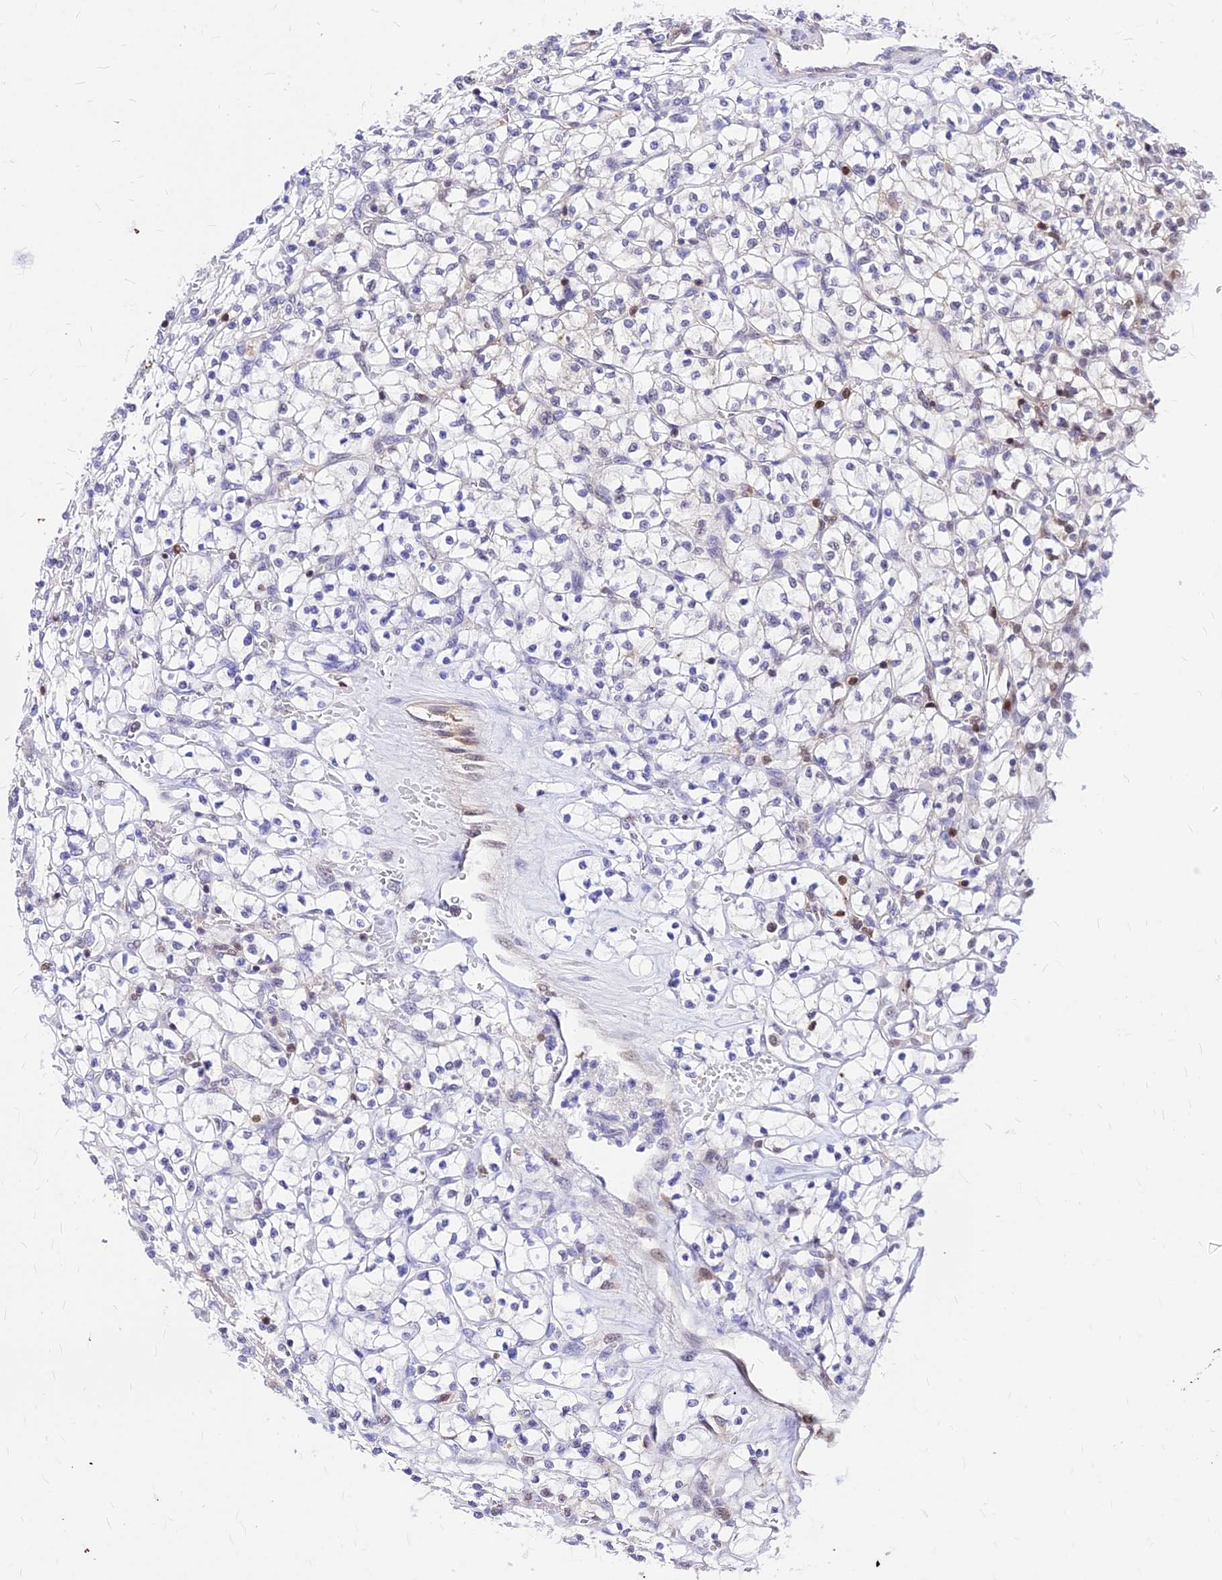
{"staining": {"intensity": "negative", "quantity": "none", "location": "none"}, "tissue": "renal cancer", "cell_type": "Tumor cells", "image_type": "cancer", "snomed": [{"axis": "morphology", "description": "Adenocarcinoma, NOS"}, {"axis": "topography", "description": "Kidney"}], "caption": "This is an IHC image of renal cancer. There is no staining in tumor cells.", "gene": "PAXX", "patient": {"sex": "female", "age": 64}}